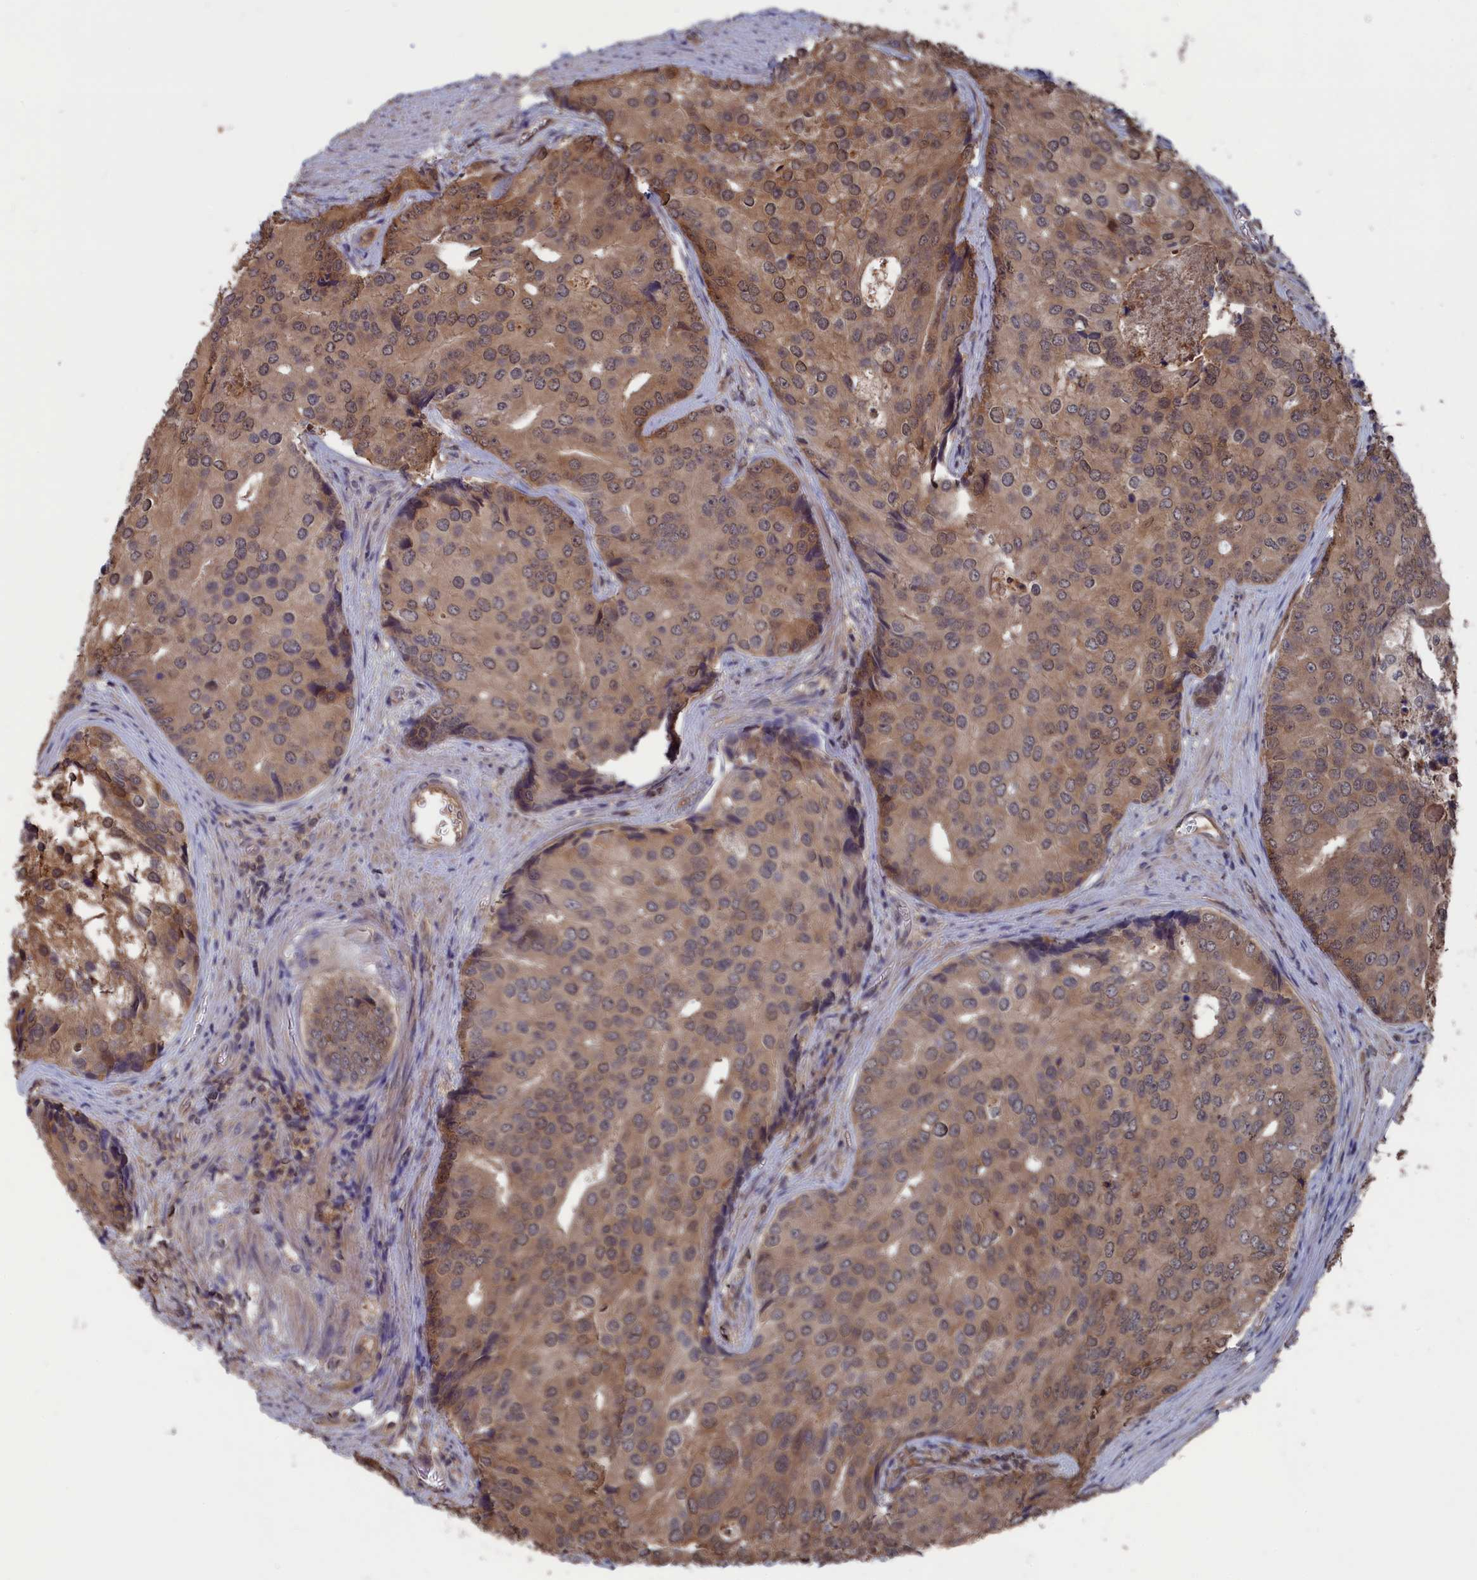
{"staining": {"intensity": "moderate", "quantity": ">75%", "location": "cytoplasmic/membranous"}, "tissue": "prostate cancer", "cell_type": "Tumor cells", "image_type": "cancer", "snomed": [{"axis": "morphology", "description": "Adenocarcinoma, High grade"}, {"axis": "topography", "description": "Prostate"}], "caption": "Protein analysis of prostate cancer tissue exhibits moderate cytoplasmic/membranous expression in approximately >75% of tumor cells.", "gene": "NUTF2", "patient": {"sex": "male", "age": 62}}